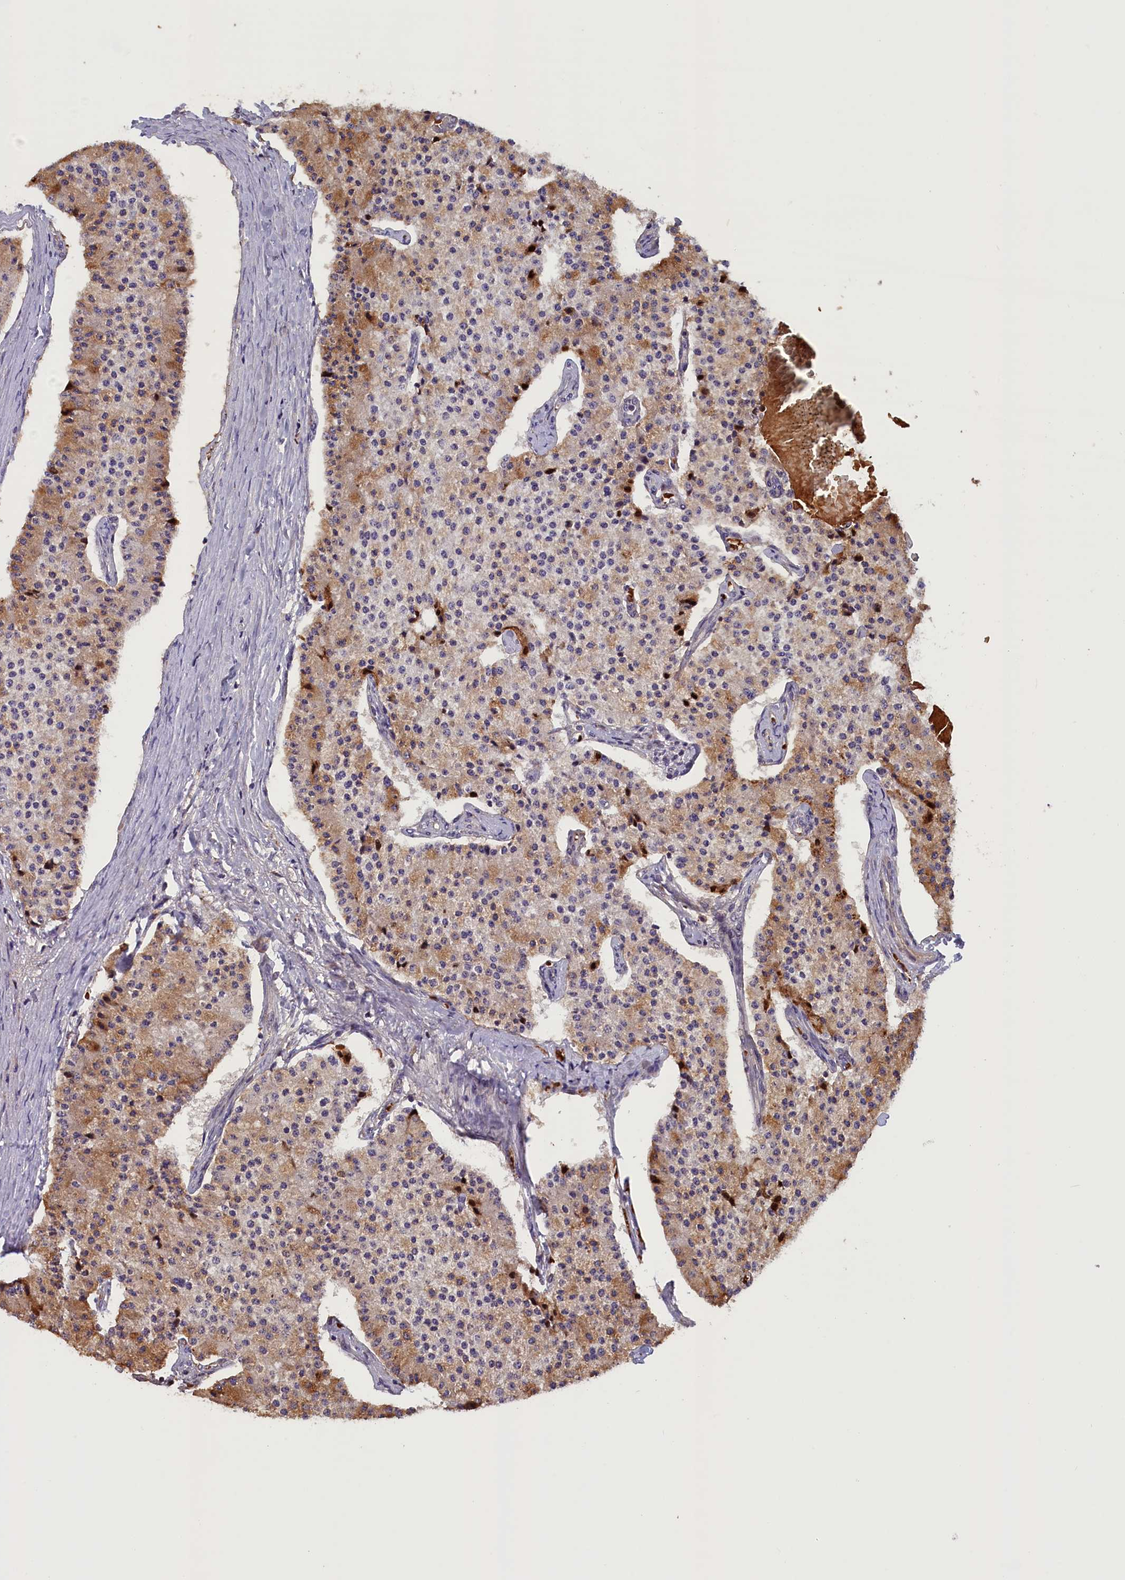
{"staining": {"intensity": "moderate", "quantity": "25%-75%", "location": "cytoplasmic/membranous"}, "tissue": "carcinoid", "cell_type": "Tumor cells", "image_type": "cancer", "snomed": [{"axis": "morphology", "description": "Carcinoid, malignant, NOS"}, {"axis": "topography", "description": "Colon"}], "caption": "A histopathology image of malignant carcinoid stained for a protein displays moderate cytoplasmic/membranous brown staining in tumor cells.", "gene": "CCDC9B", "patient": {"sex": "female", "age": 52}}